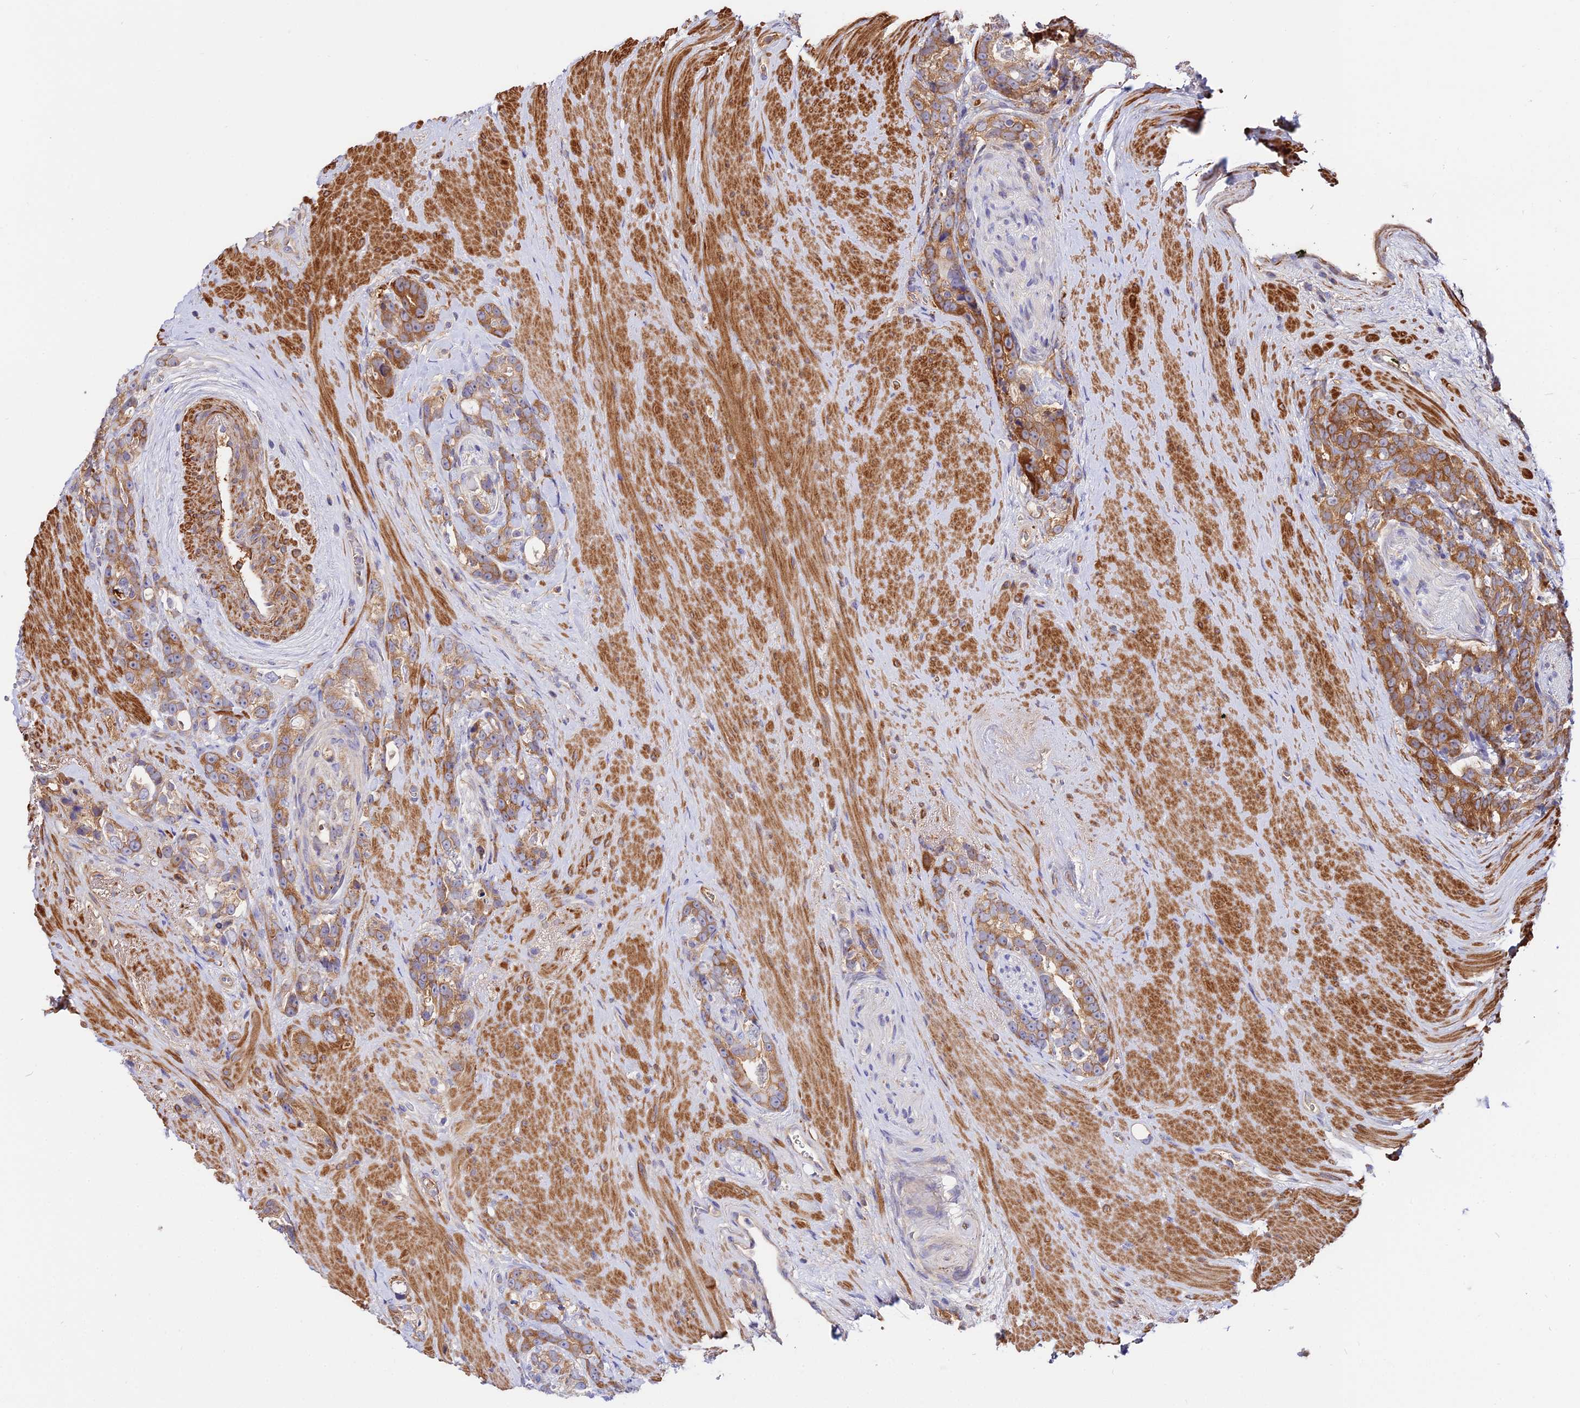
{"staining": {"intensity": "moderate", "quantity": ">75%", "location": "cytoplasmic/membranous"}, "tissue": "prostate cancer", "cell_type": "Tumor cells", "image_type": "cancer", "snomed": [{"axis": "morphology", "description": "Adenocarcinoma, High grade"}, {"axis": "topography", "description": "Prostate"}], "caption": "This micrograph shows immunohistochemistry (IHC) staining of prostate high-grade adenocarcinoma, with medium moderate cytoplasmic/membranous staining in approximately >75% of tumor cells.", "gene": "PYM1", "patient": {"sex": "male", "age": 74}}